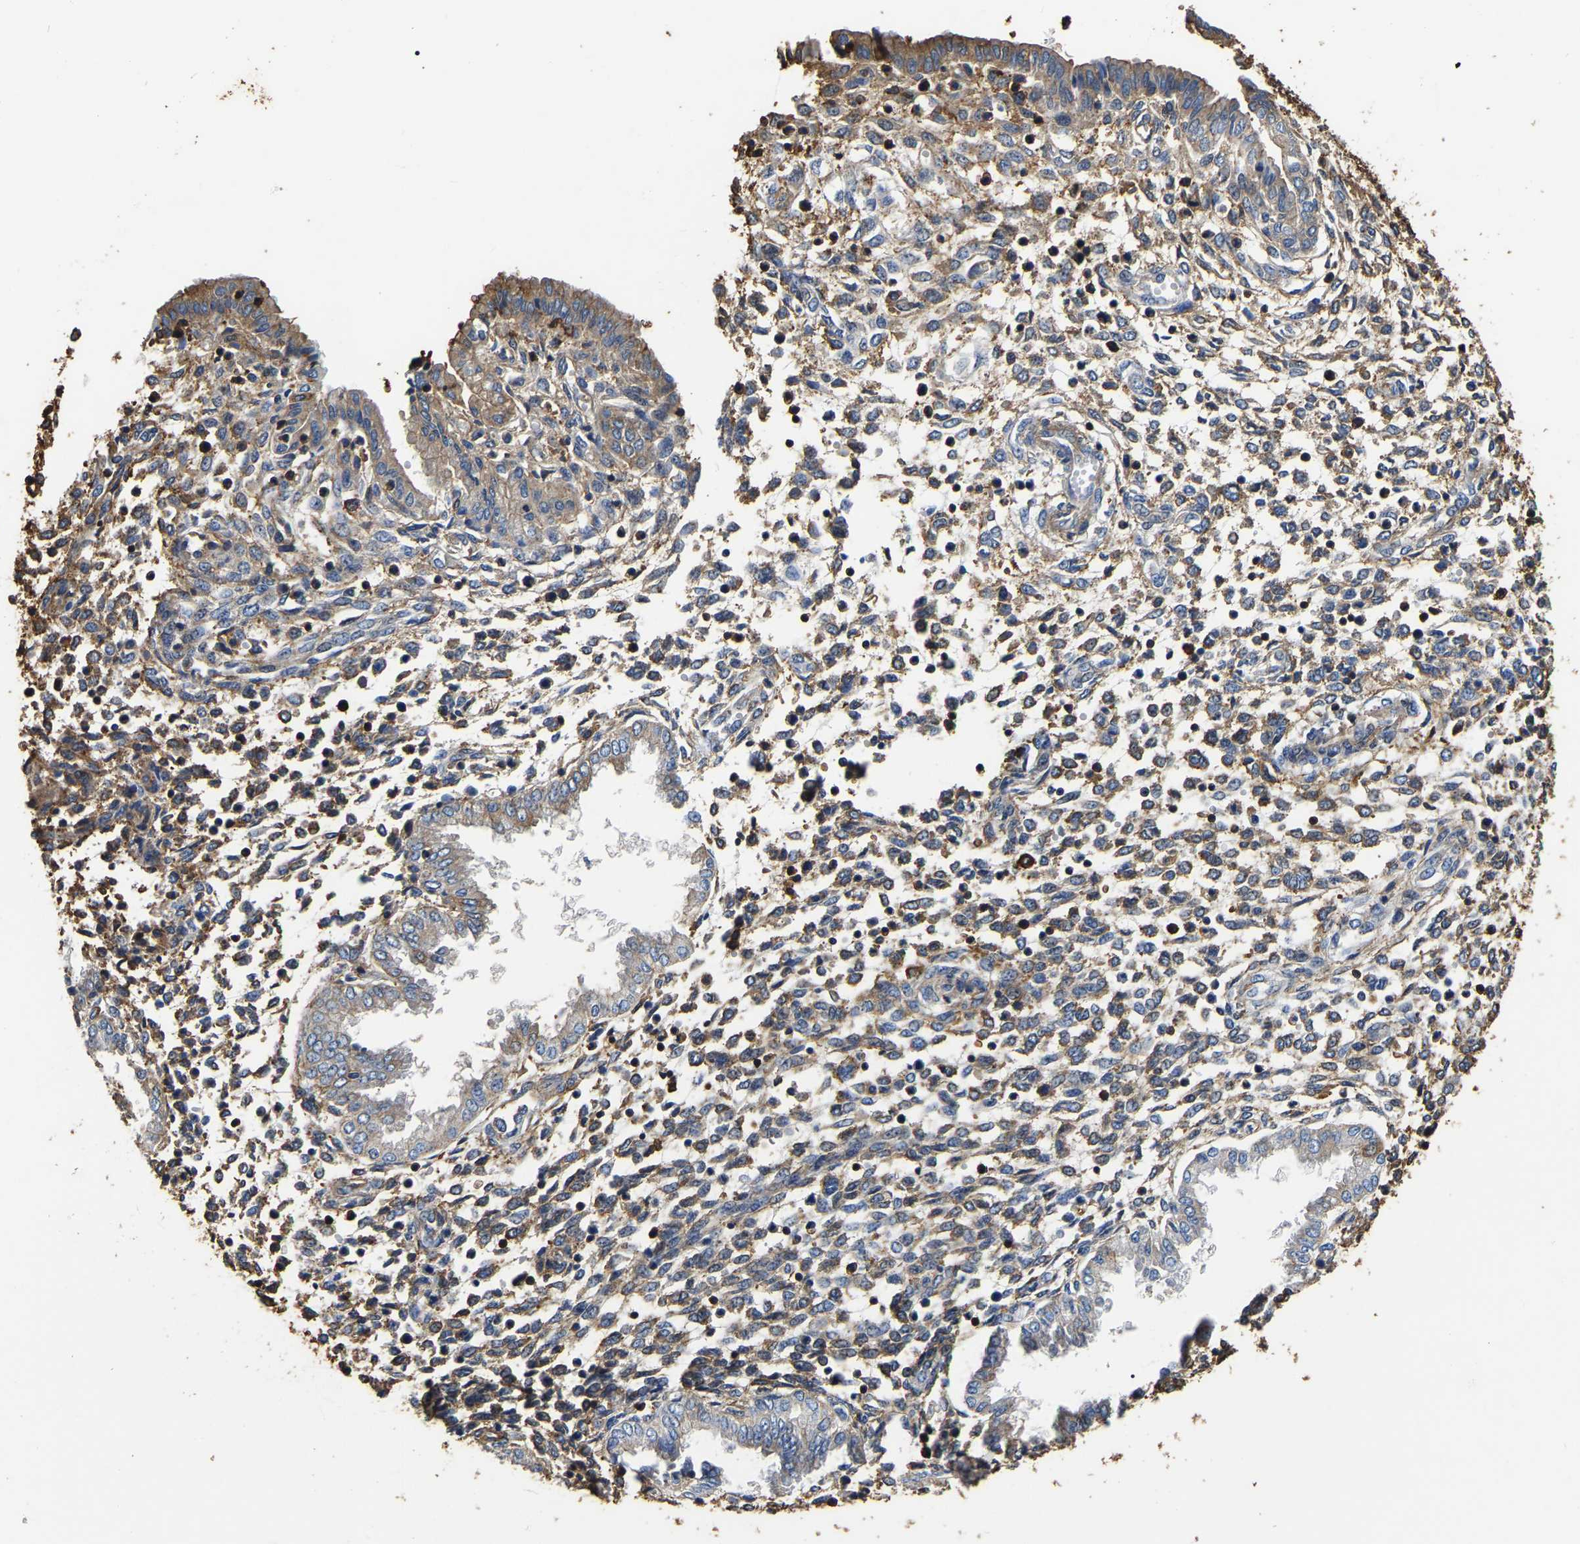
{"staining": {"intensity": "moderate", "quantity": ">75%", "location": "cytoplasmic/membranous"}, "tissue": "endometrium", "cell_type": "Cells in endometrial stroma", "image_type": "normal", "snomed": [{"axis": "morphology", "description": "Normal tissue, NOS"}, {"axis": "topography", "description": "Endometrium"}], "caption": "Protein staining by immunohistochemistry reveals moderate cytoplasmic/membranous staining in approximately >75% of cells in endometrial stroma in benign endometrium. The staining is performed using DAB brown chromogen to label protein expression. The nuclei are counter-stained blue using hematoxylin.", "gene": "ARMT1", "patient": {"sex": "female", "age": 33}}